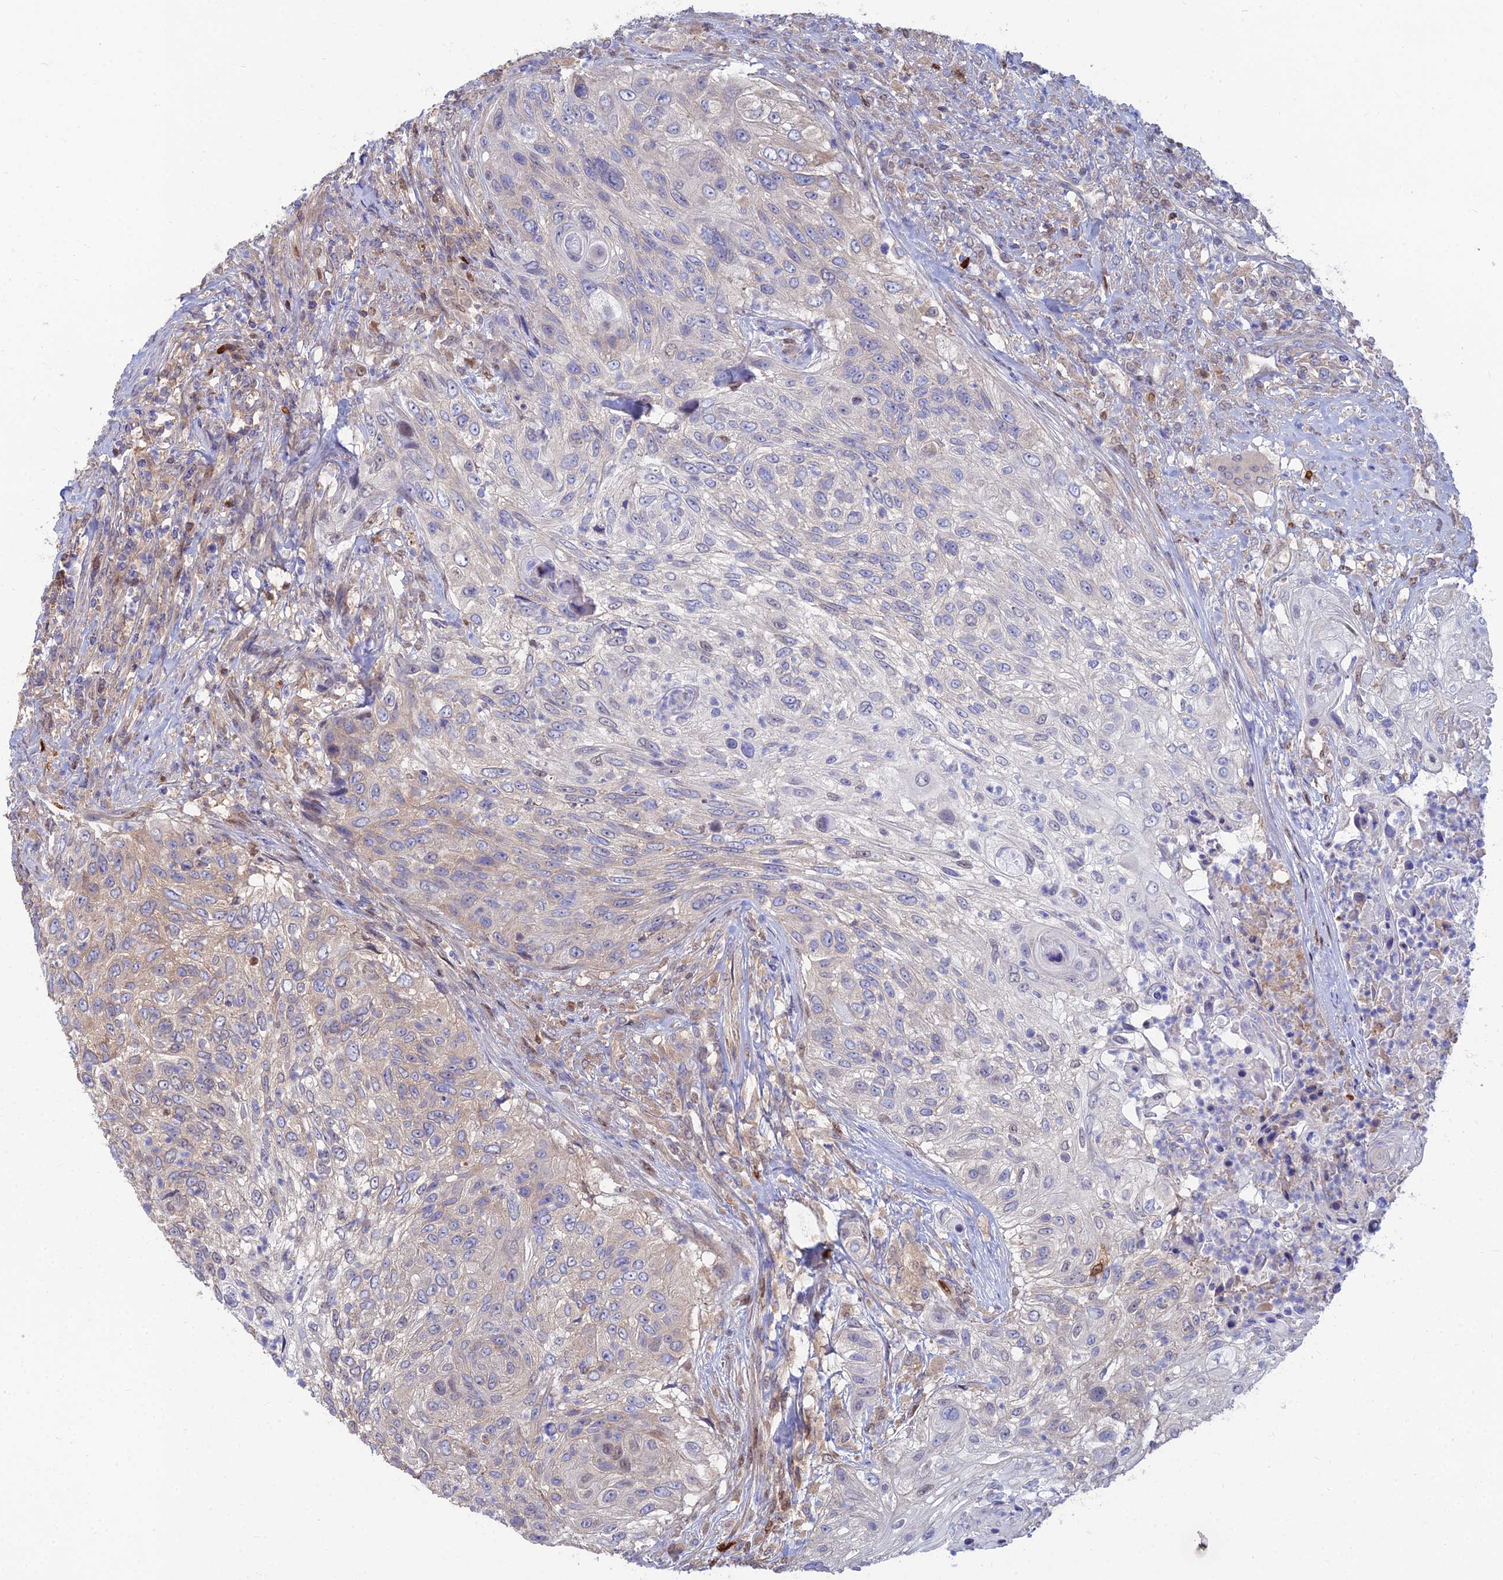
{"staining": {"intensity": "weak", "quantity": "<25%", "location": "cytoplasmic/membranous"}, "tissue": "urothelial cancer", "cell_type": "Tumor cells", "image_type": "cancer", "snomed": [{"axis": "morphology", "description": "Urothelial carcinoma, High grade"}, {"axis": "topography", "description": "Urinary bladder"}], "caption": "Image shows no significant protein positivity in tumor cells of urothelial cancer.", "gene": "DNPEP", "patient": {"sex": "female", "age": 60}}